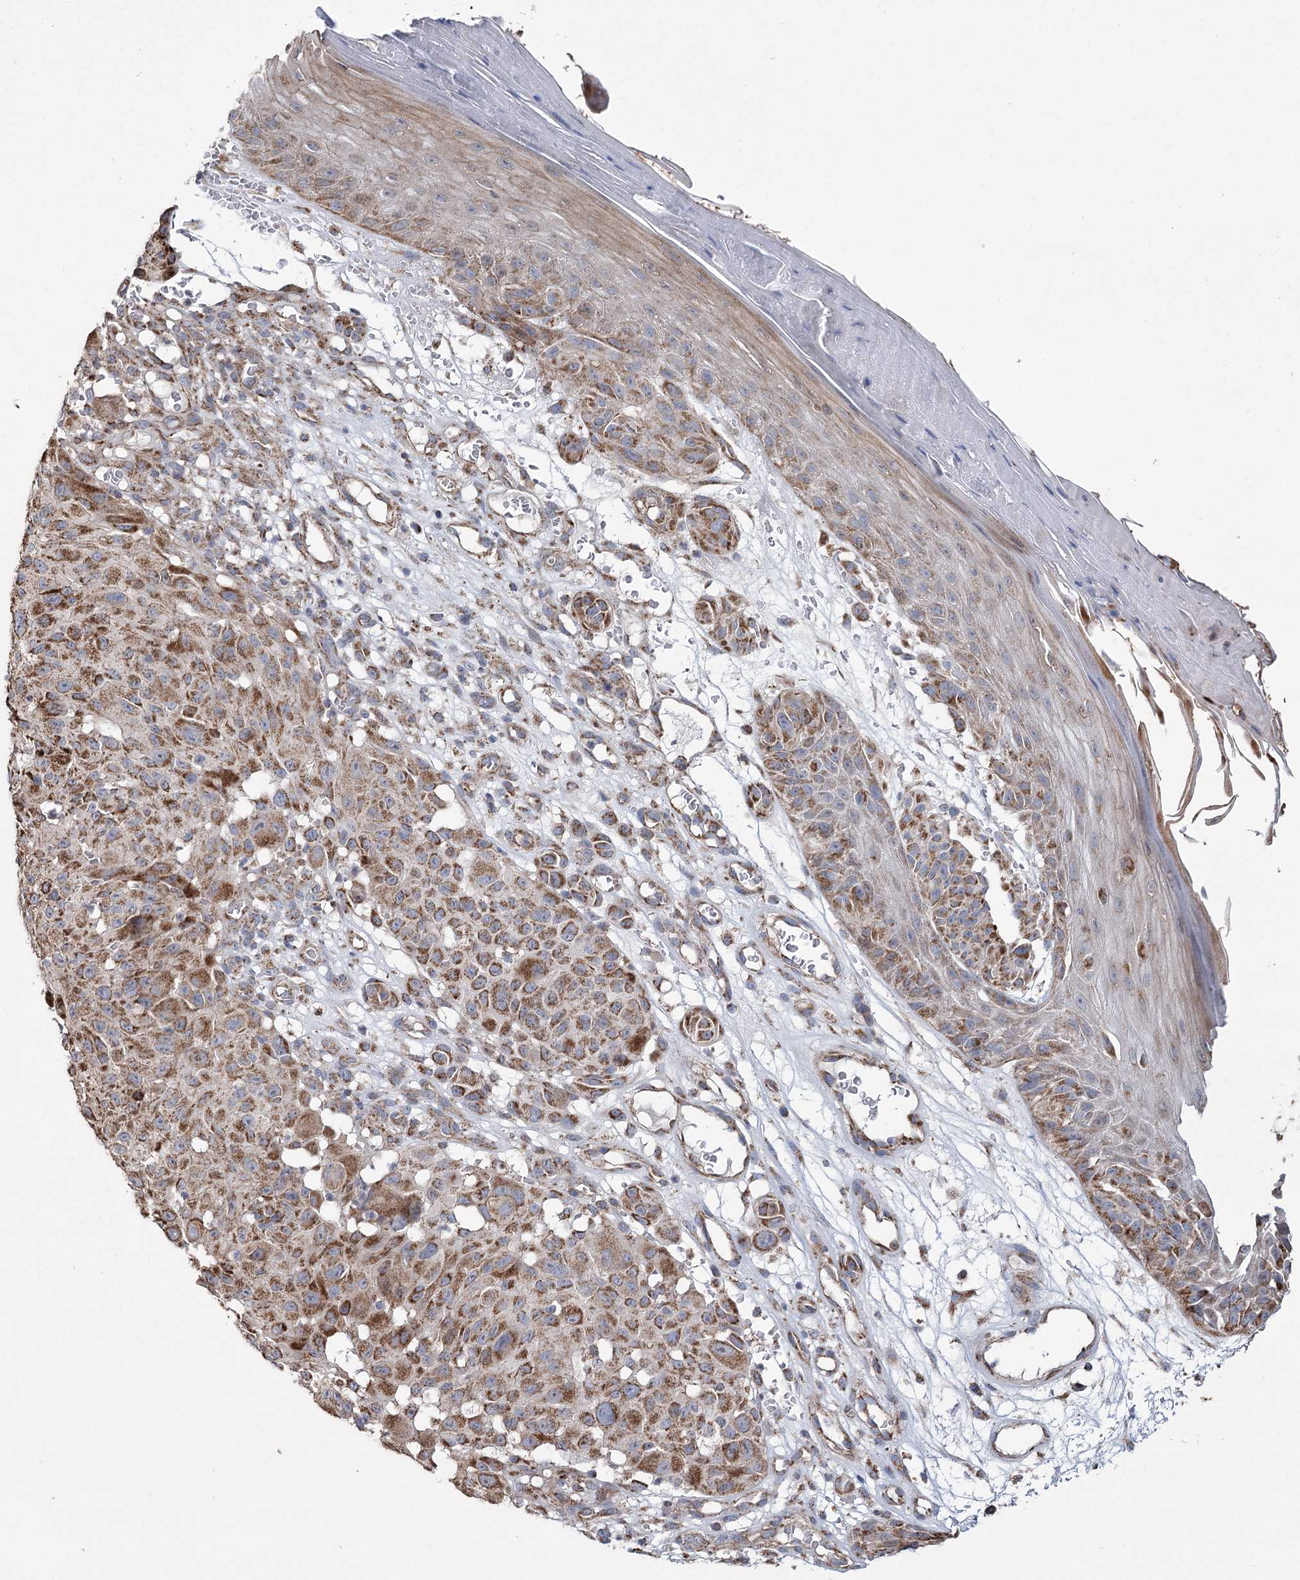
{"staining": {"intensity": "strong", "quantity": ">75%", "location": "cytoplasmic/membranous"}, "tissue": "melanoma", "cell_type": "Tumor cells", "image_type": "cancer", "snomed": [{"axis": "morphology", "description": "Malignant melanoma, NOS"}, {"axis": "topography", "description": "Skin"}], "caption": "About >75% of tumor cells in malignant melanoma exhibit strong cytoplasmic/membranous protein staining as visualized by brown immunohistochemical staining.", "gene": "RANBP3L", "patient": {"sex": "male", "age": 83}}